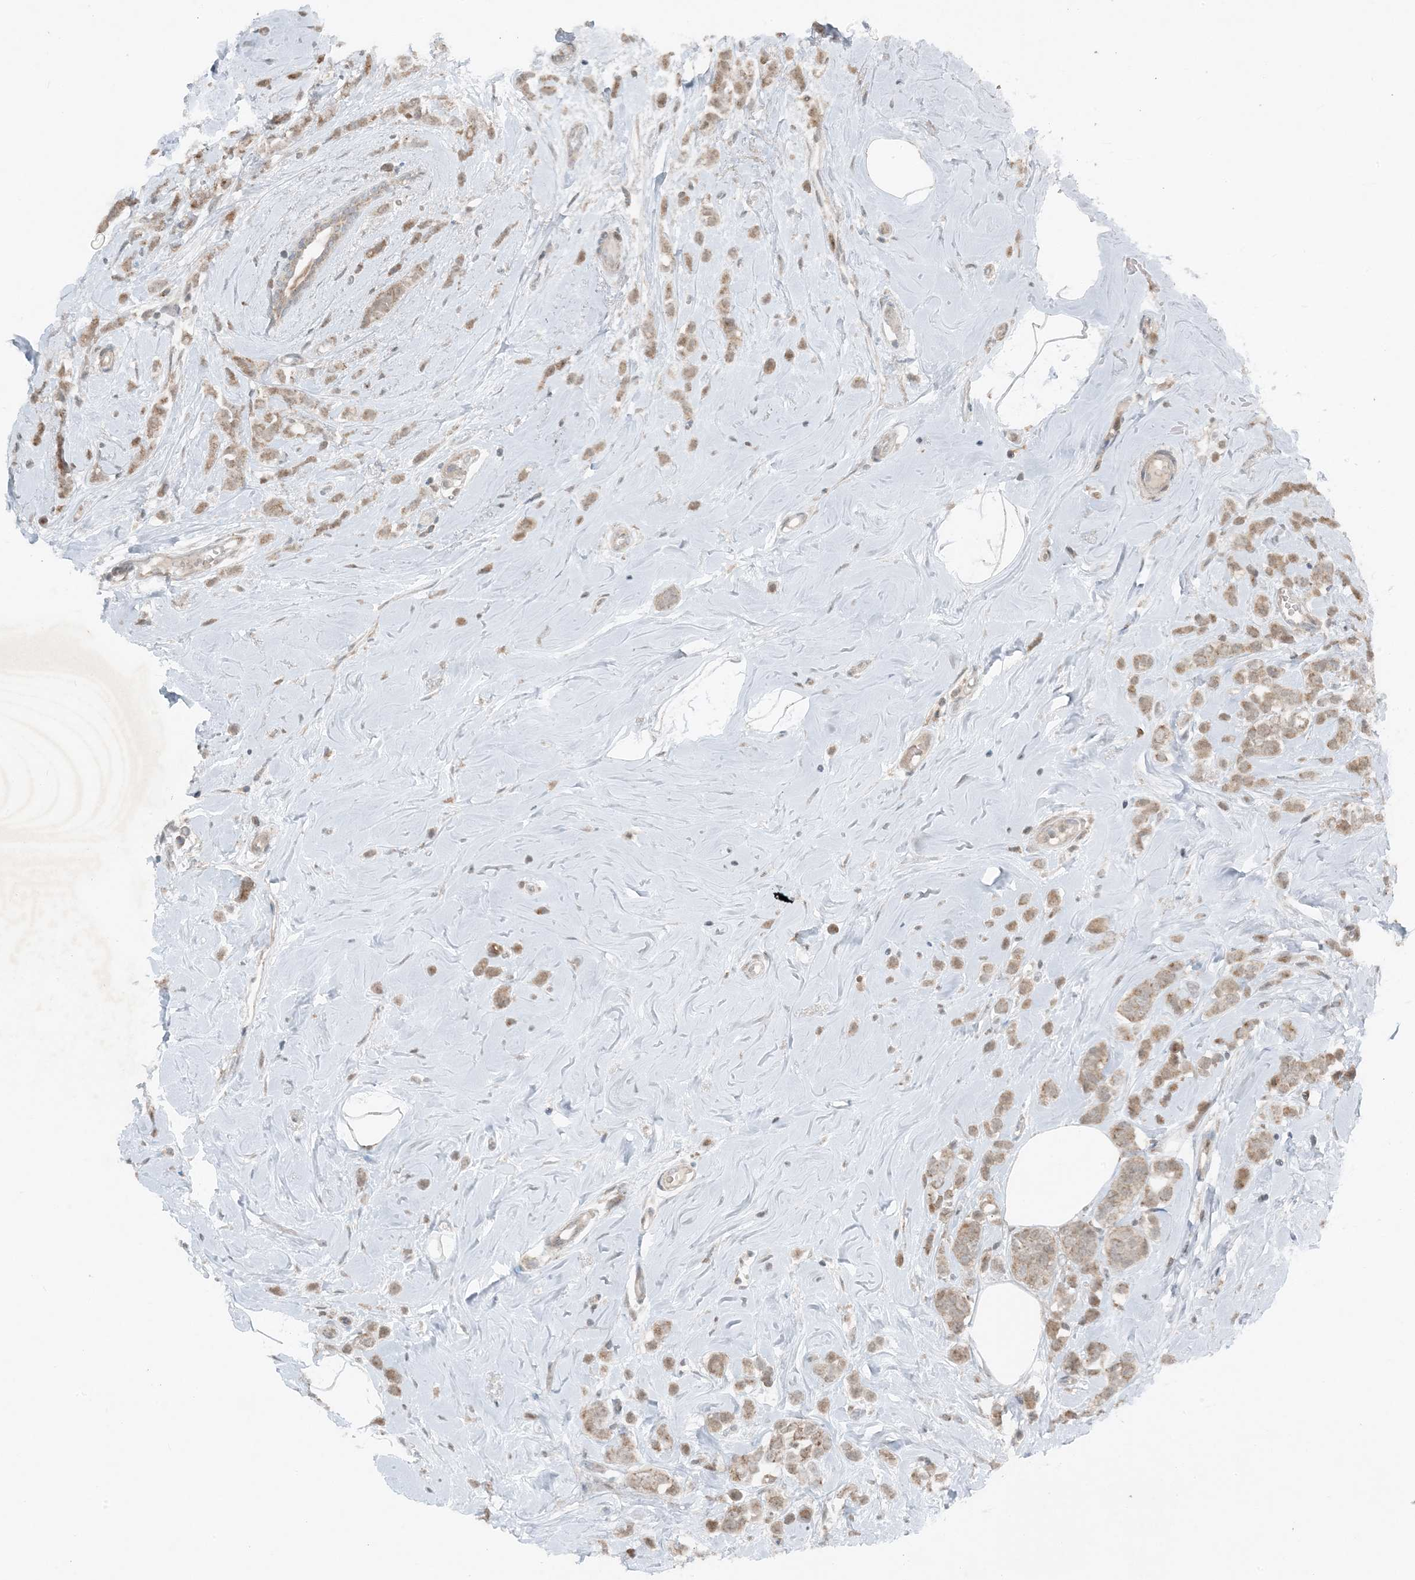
{"staining": {"intensity": "weak", "quantity": ">75%", "location": "cytoplasmic/membranous"}, "tissue": "breast cancer", "cell_type": "Tumor cells", "image_type": "cancer", "snomed": [{"axis": "morphology", "description": "Lobular carcinoma"}, {"axis": "topography", "description": "Breast"}], "caption": "Human breast cancer (lobular carcinoma) stained for a protein (brown) demonstrates weak cytoplasmic/membranous positive staining in about >75% of tumor cells.", "gene": "MITD1", "patient": {"sex": "female", "age": 47}}